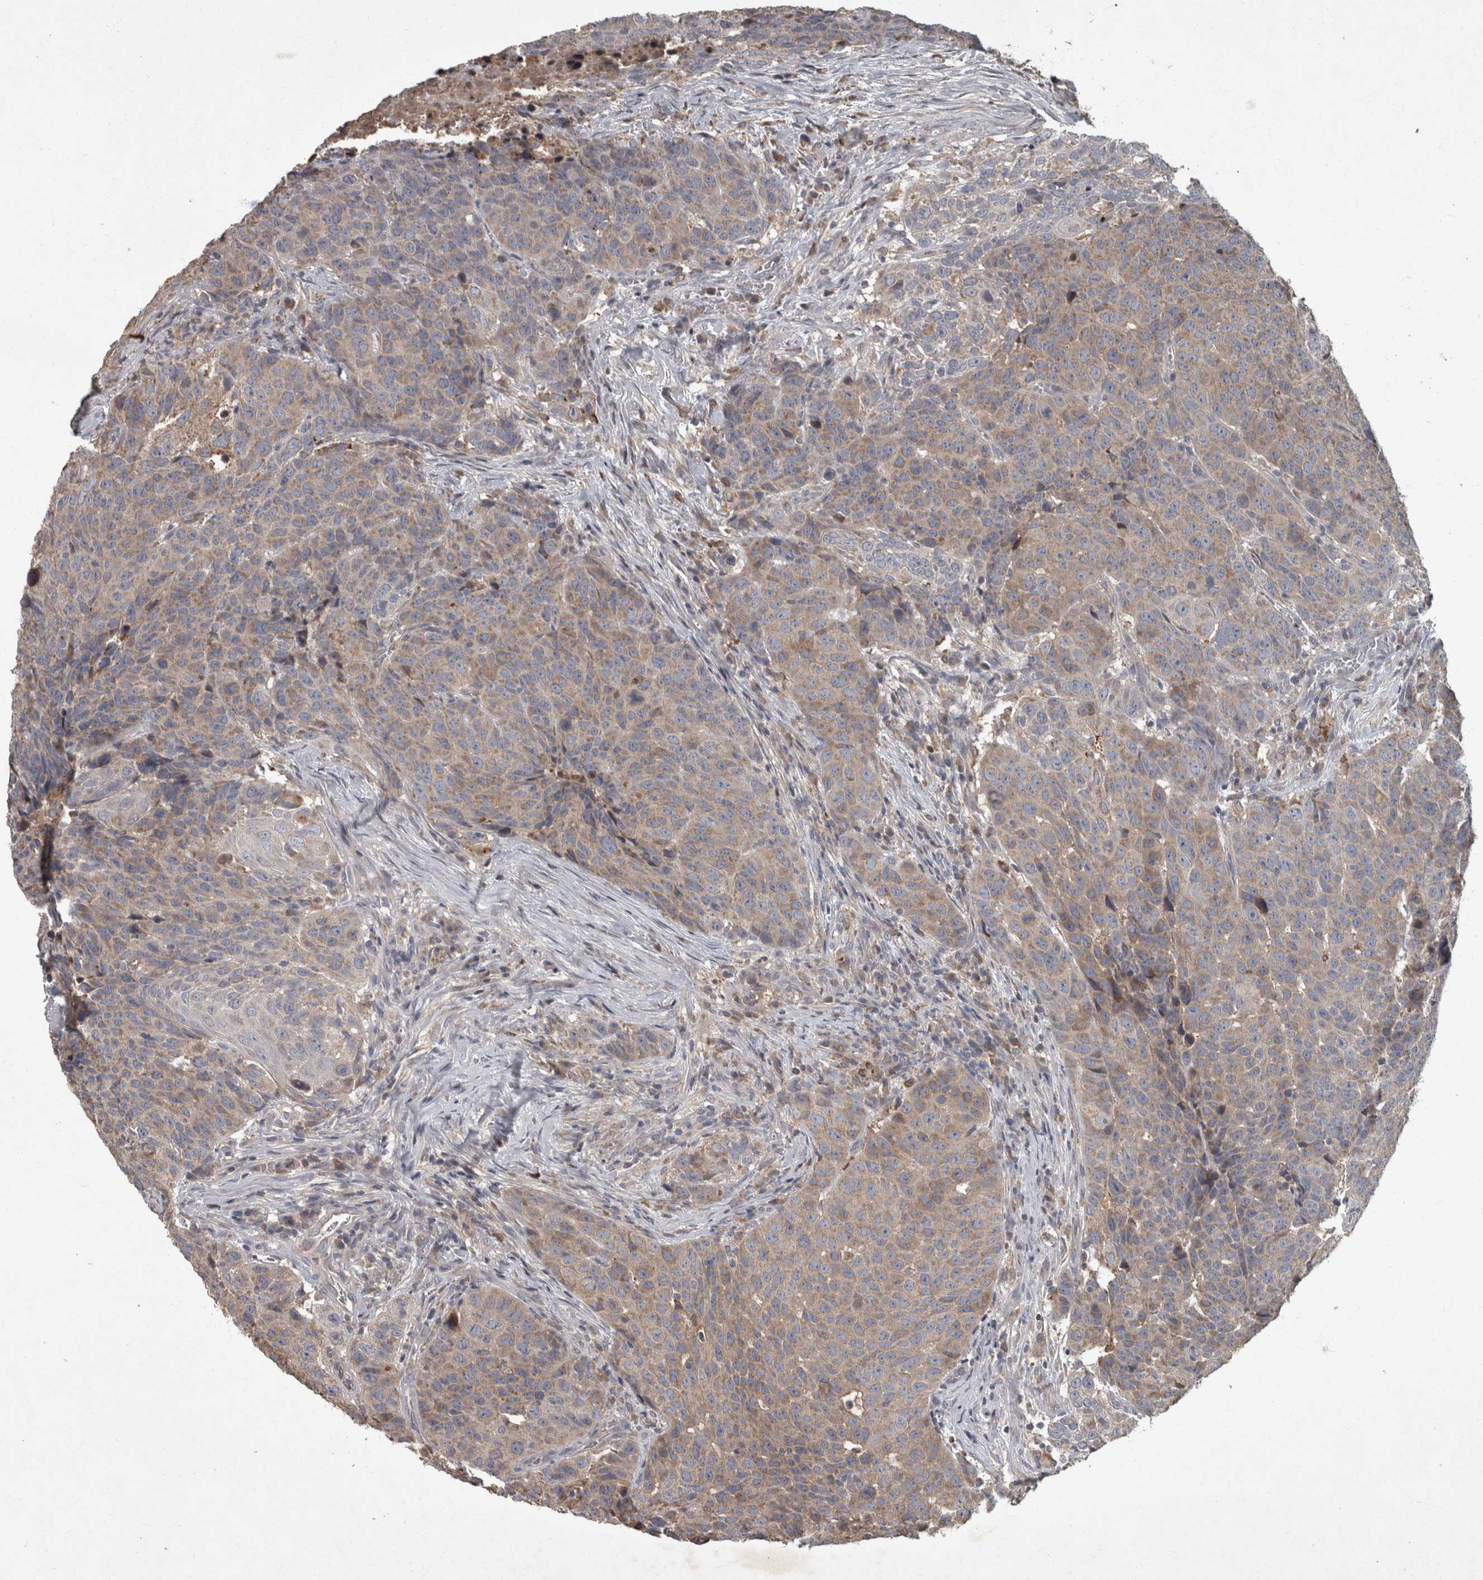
{"staining": {"intensity": "weak", "quantity": "25%-75%", "location": "cytoplasmic/membranous"}, "tissue": "head and neck cancer", "cell_type": "Tumor cells", "image_type": "cancer", "snomed": [{"axis": "morphology", "description": "Squamous cell carcinoma, NOS"}, {"axis": "topography", "description": "Head-Neck"}], "caption": "Immunohistochemistry (IHC) of human head and neck squamous cell carcinoma reveals low levels of weak cytoplasmic/membranous expression in approximately 25%-75% of tumor cells.", "gene": "PPP1R3C", "patient": {"sex": "male", "age": 66}}